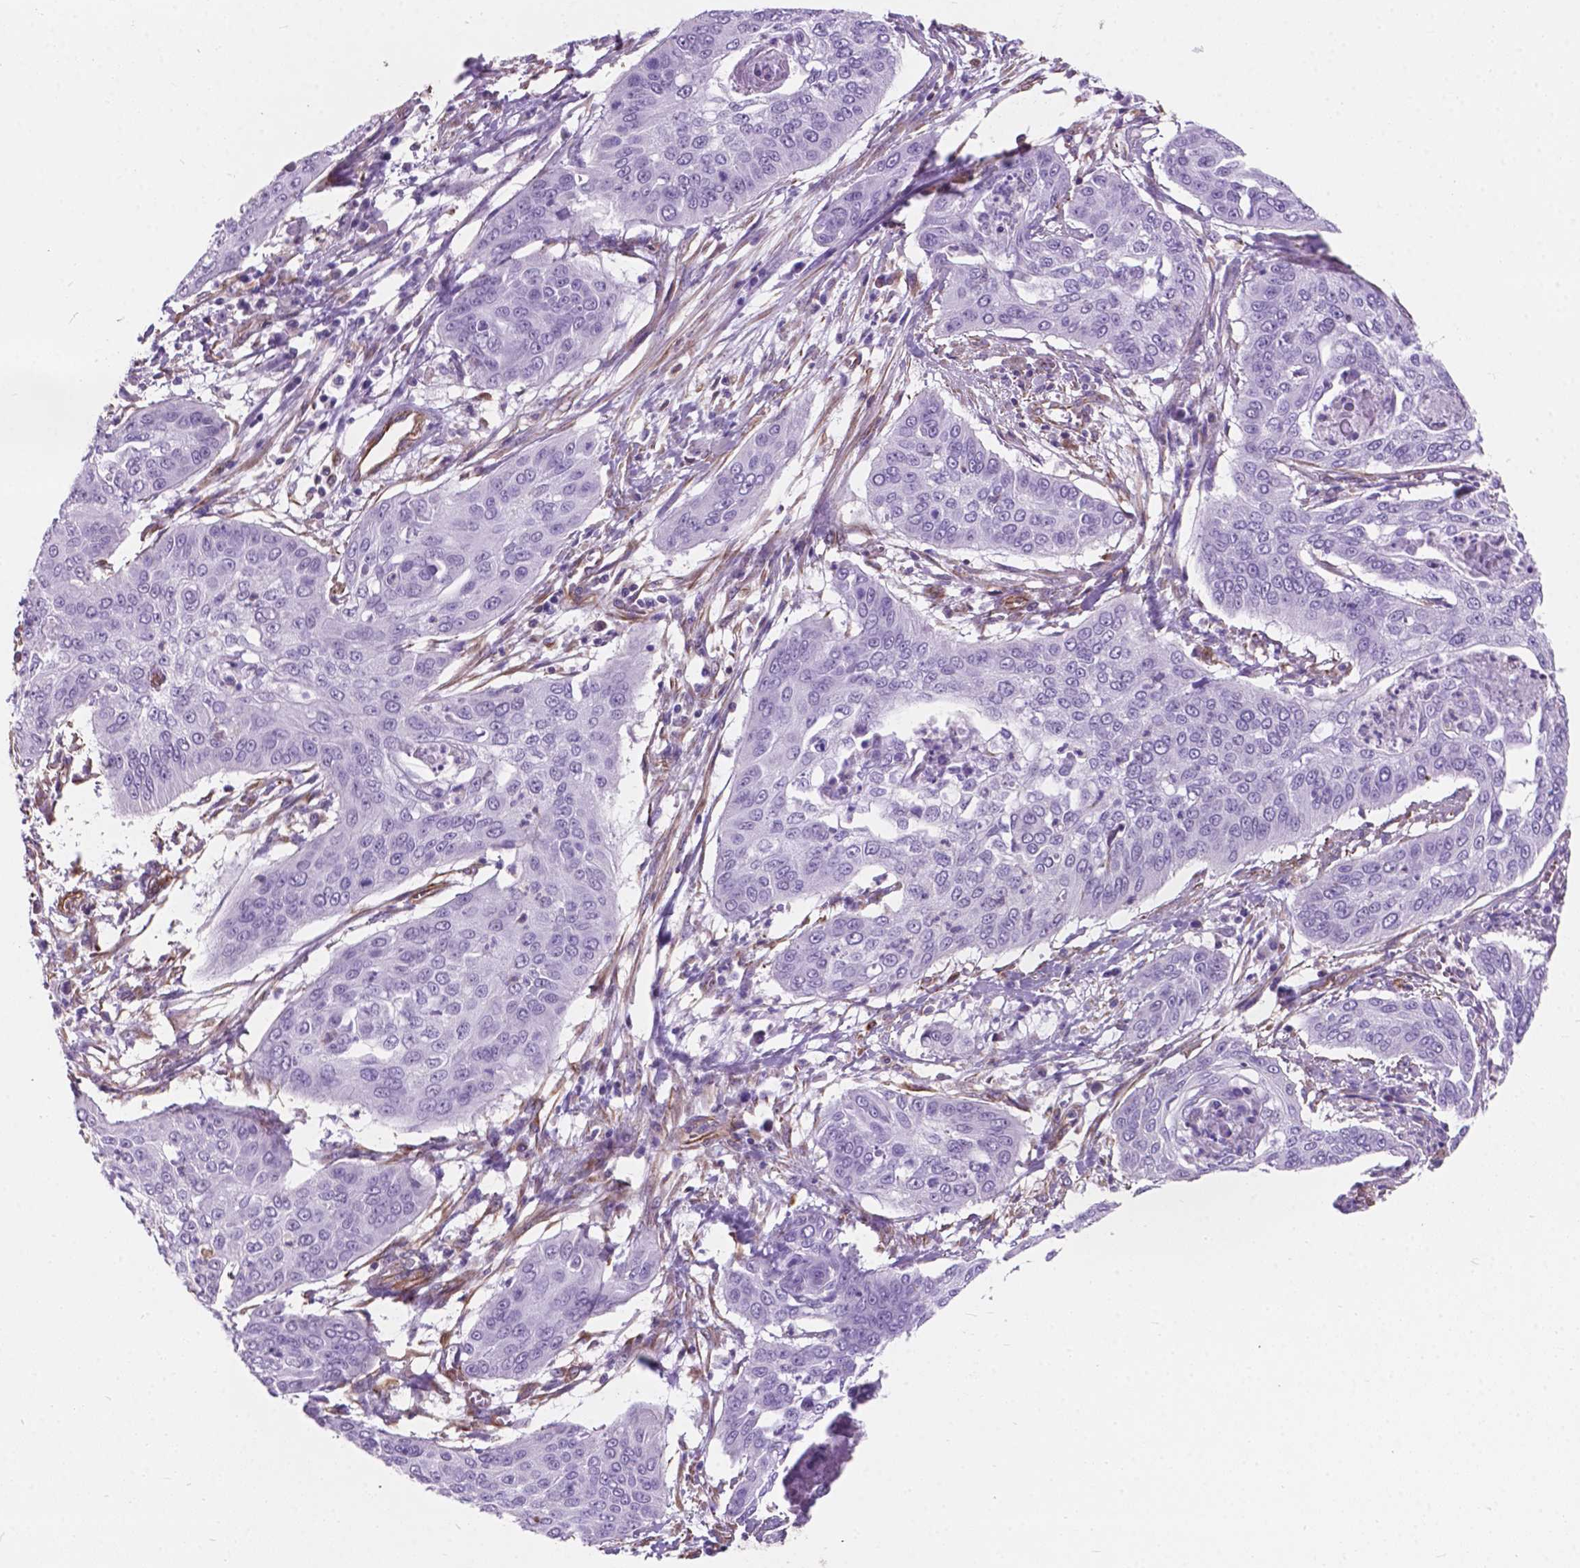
{"staining": {"intensity": "negative", "quantity": "none", "location": "none"}, "tissue": "cervical cancer", "cell_type": "Tumor cells", "image_type": "cancer", "snomed": [{"axis": "morphology", "description": "Squamous cell carcinoma, NOS"}, {"axis": "topography", "description": "Cervix"}], "caption": "Human cervical squamous cell carcinoma stained for a protein using immunohistochemistry exhibits no expression in tumor cells.", "gene": "AMOT", "patient": {"sex": "female", "age": 39}}